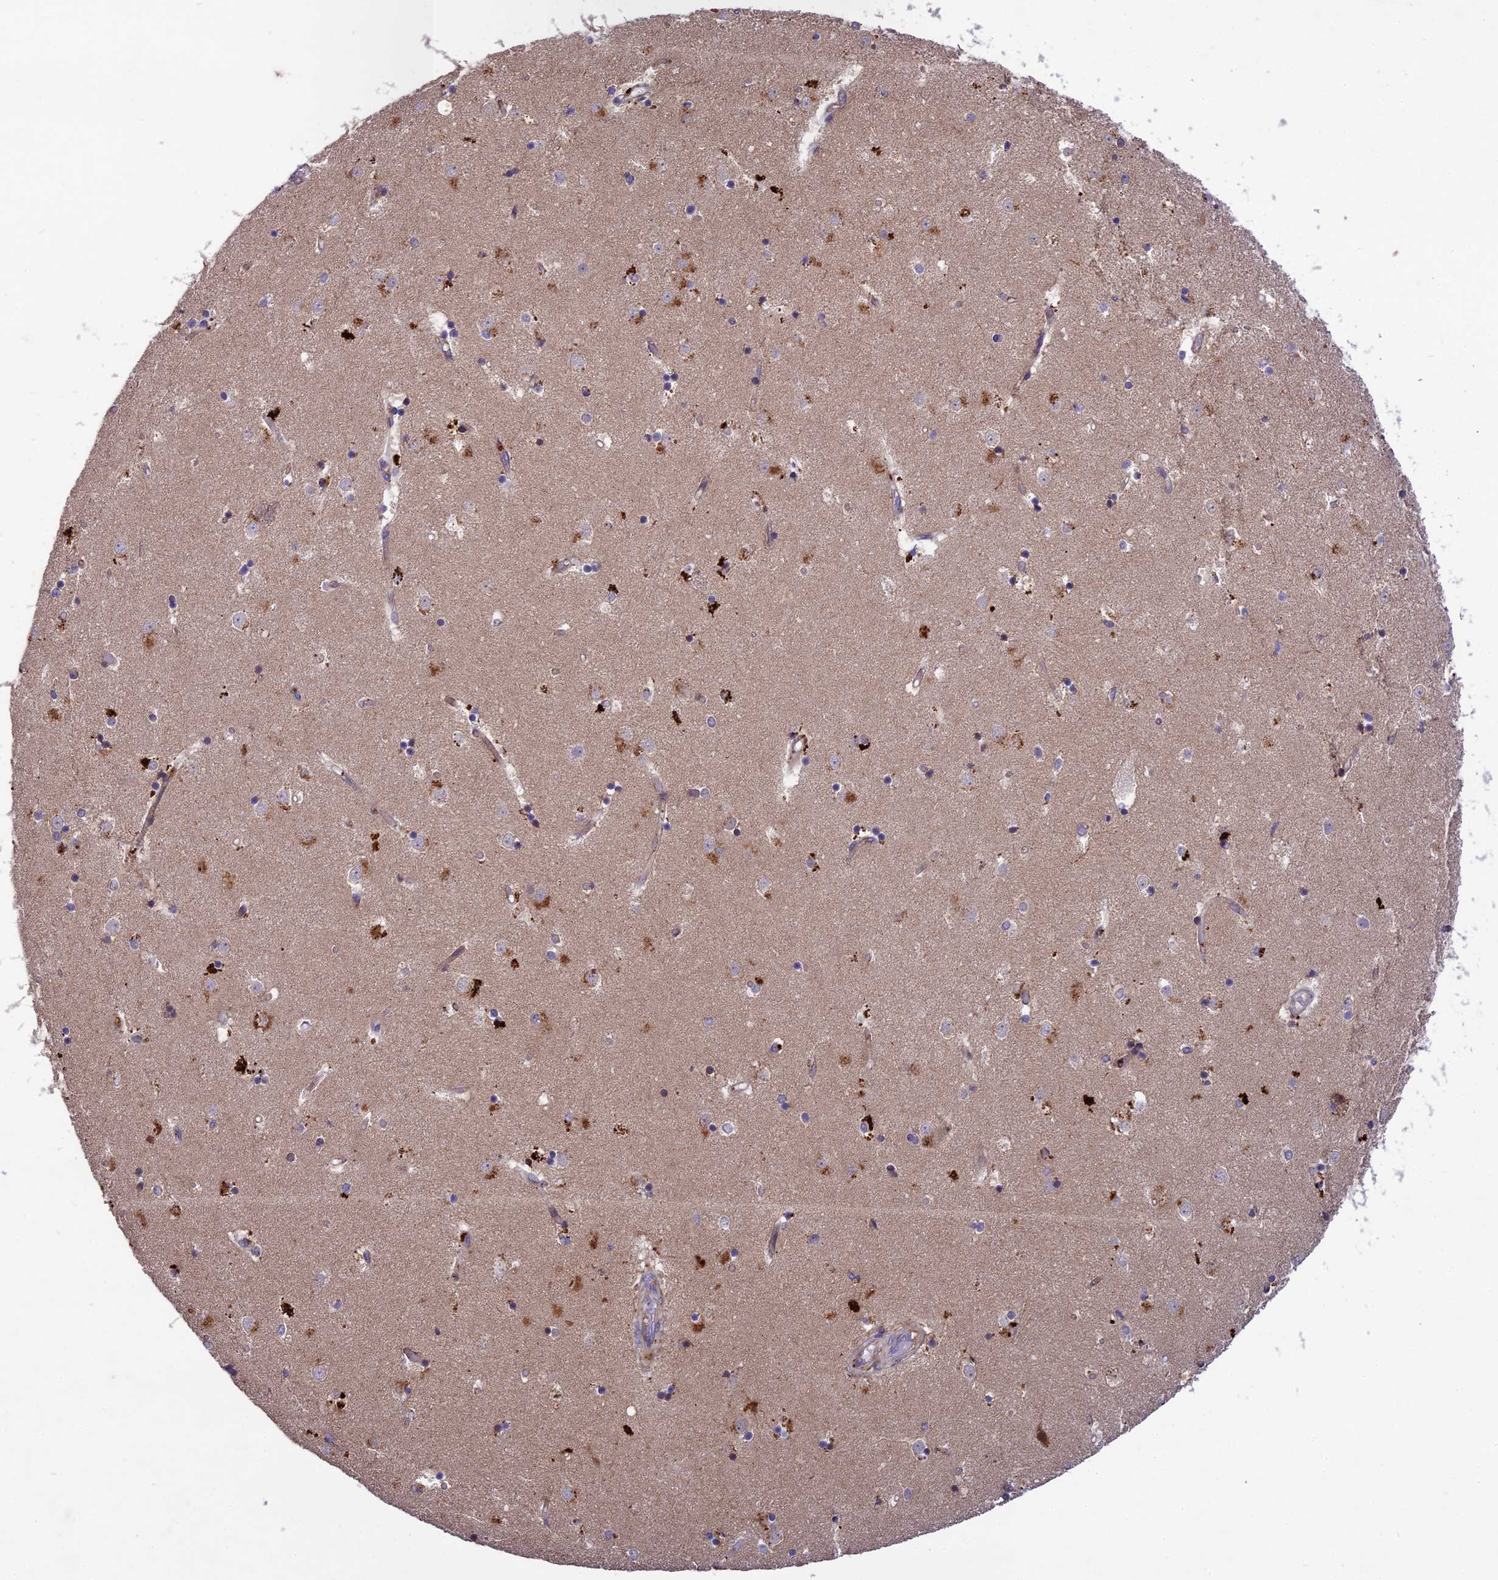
{"staining": {"intensity": "negative", "quantity": "none", "location": "none"}, "tissue": "caudate", "cell_type": "Glial cells", "image_type": "normal", "snomed": [{"axis": "morphology", "description": "Normal tissue, NOS"}, {"axis": "topography", "description": "Lateral ventricle wall"}], "caption": "A histopathology image of human caudate is negative for staining in glial cells. (DAB IHC with hematoxylin counter stain).", "gene": "ADO", "patient": {"sex": "female", "age": 52}}